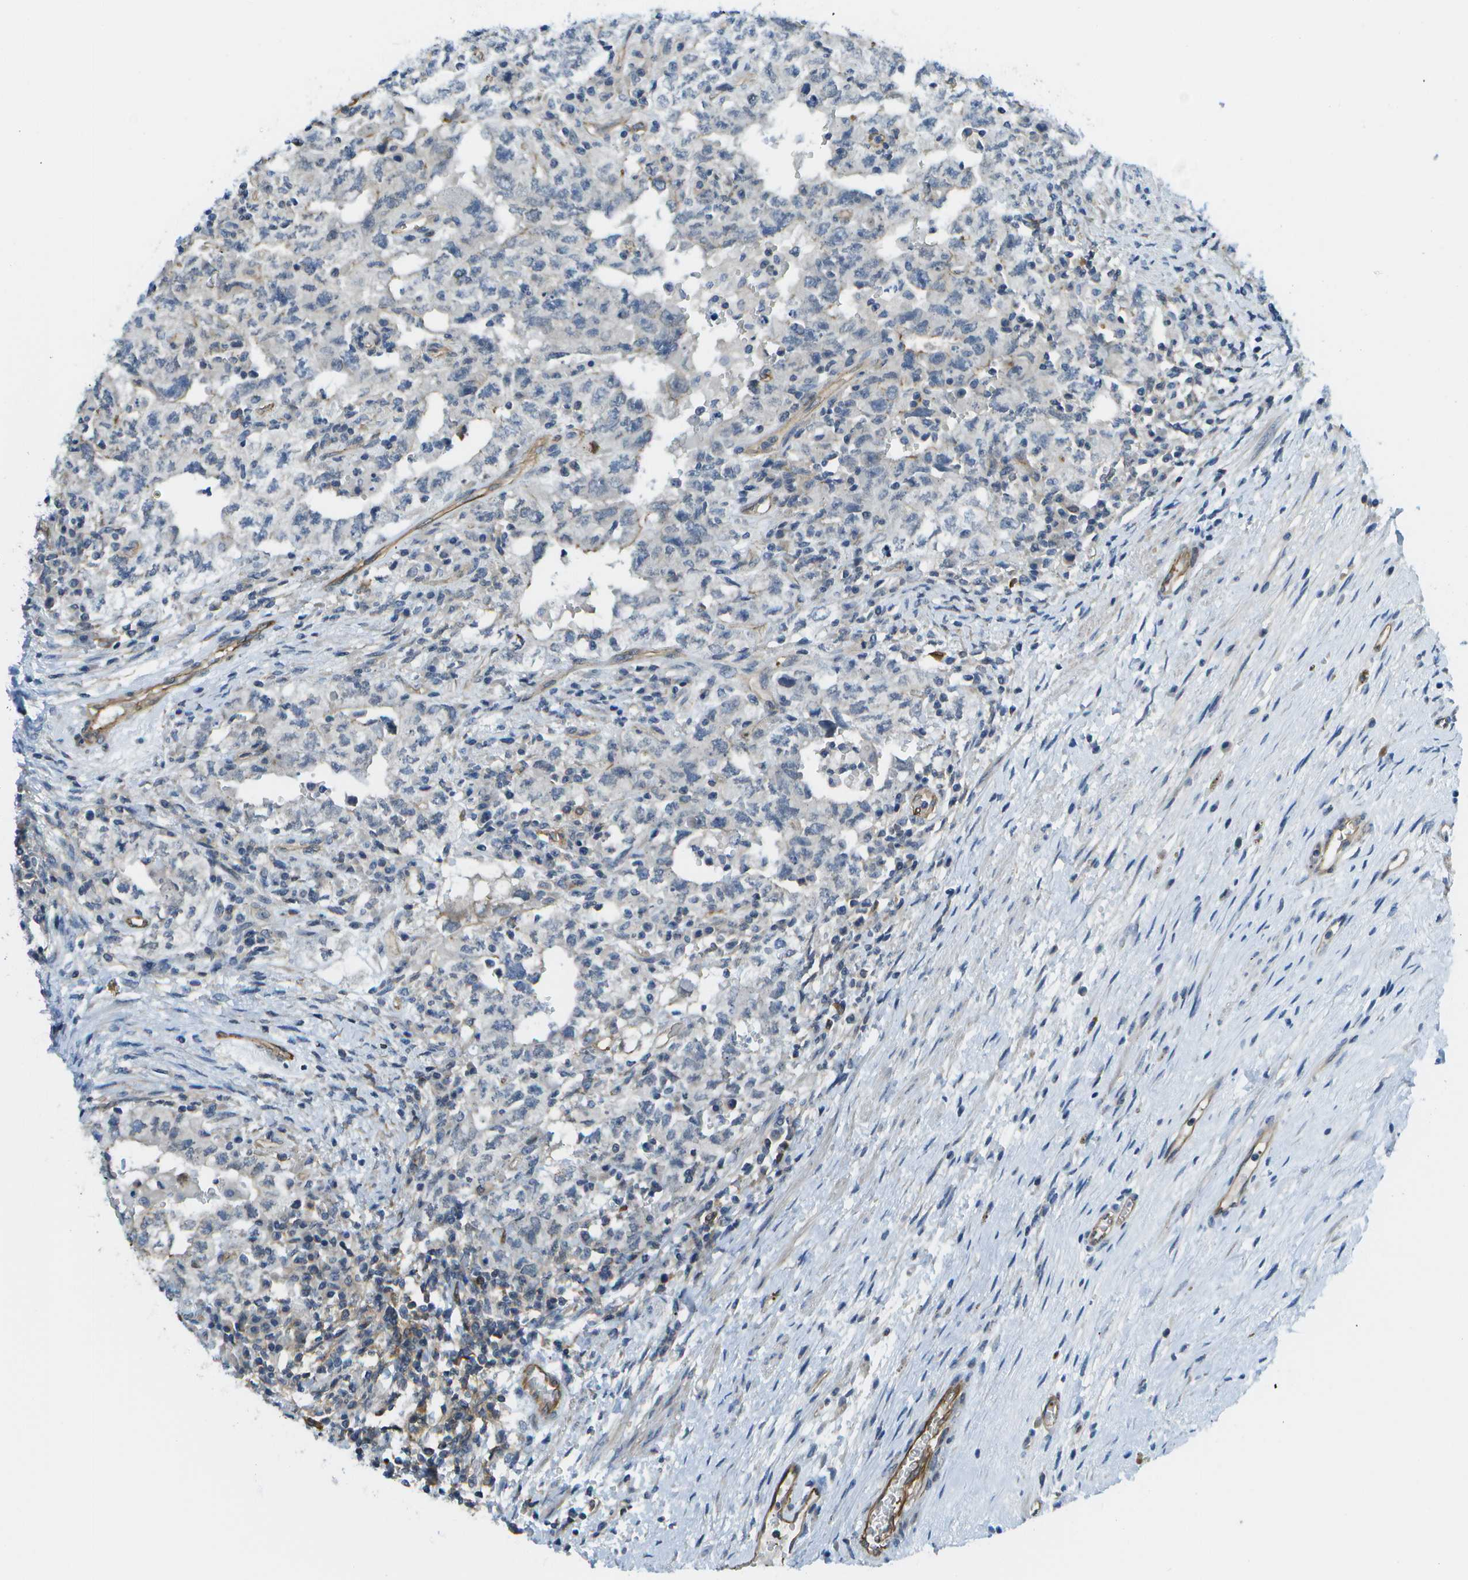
{"staining": {"intensity": "negative", "quantity": "none", "location": "none"}, "tissue": "testis cancer", "cell_type": "Tumor cells", "image_type": "cancer", "snomed": [{"axis": "morphology", "description": "Carcinoma, Embryonal, NOS"}, {"axis": "topography", "description": "Testis"}], "caption": "Histopathology image shows no significant protein staining in tumor cells of testis cancer.", "gene": "KIAA0040", "patient": {"sex": "male", "age": 26}}